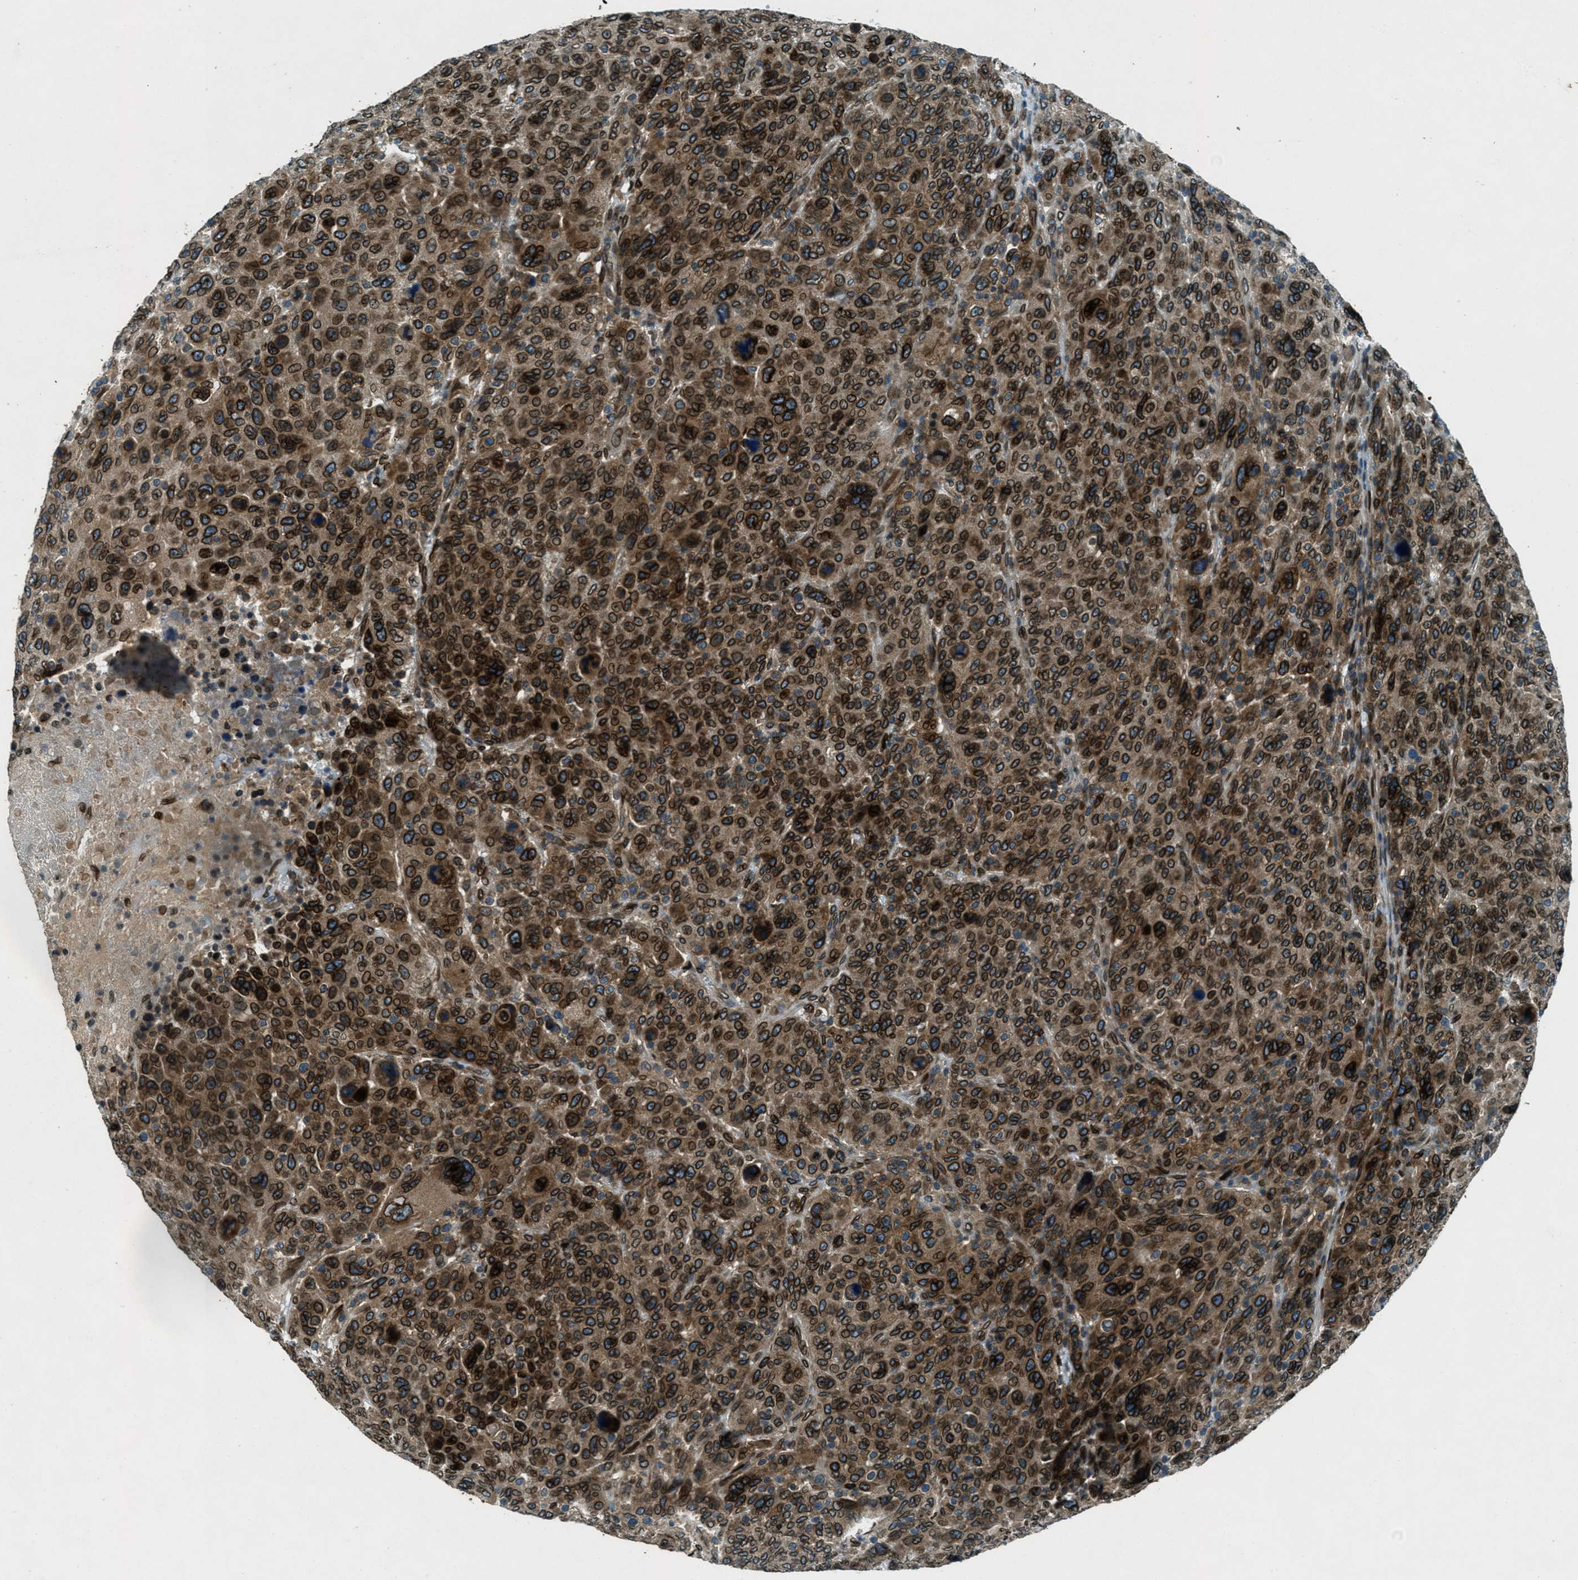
{"staining": {"intensity": "strong", "quantity": ">75%", "location": "cytoplasmic/membranous,nuclear"}, "tissue": "breast cancer", "cell_type": "Tumor cells", "image_type": "cancer", "snomed": [{"axis": "morphology", "description": "Duct carcinoma"}, {"axis": "topography", "description": "Breast"}], "caption": "Immunohistochemistry (IHC) (DAB (3,3'-diaminobenzidine)) staining of human breast cancer (invasive ductal carcinoma) reveals strong cytoplasmic/membranous and nuclear protein staining in approximately >75% of tumor cells. Using DAB (brown) and hematoxylin (blue) stains, captured at high magnification using brightfield microscopy.", "gene": "LEMD2", "patient": {"sex": "female", "age": 37}}